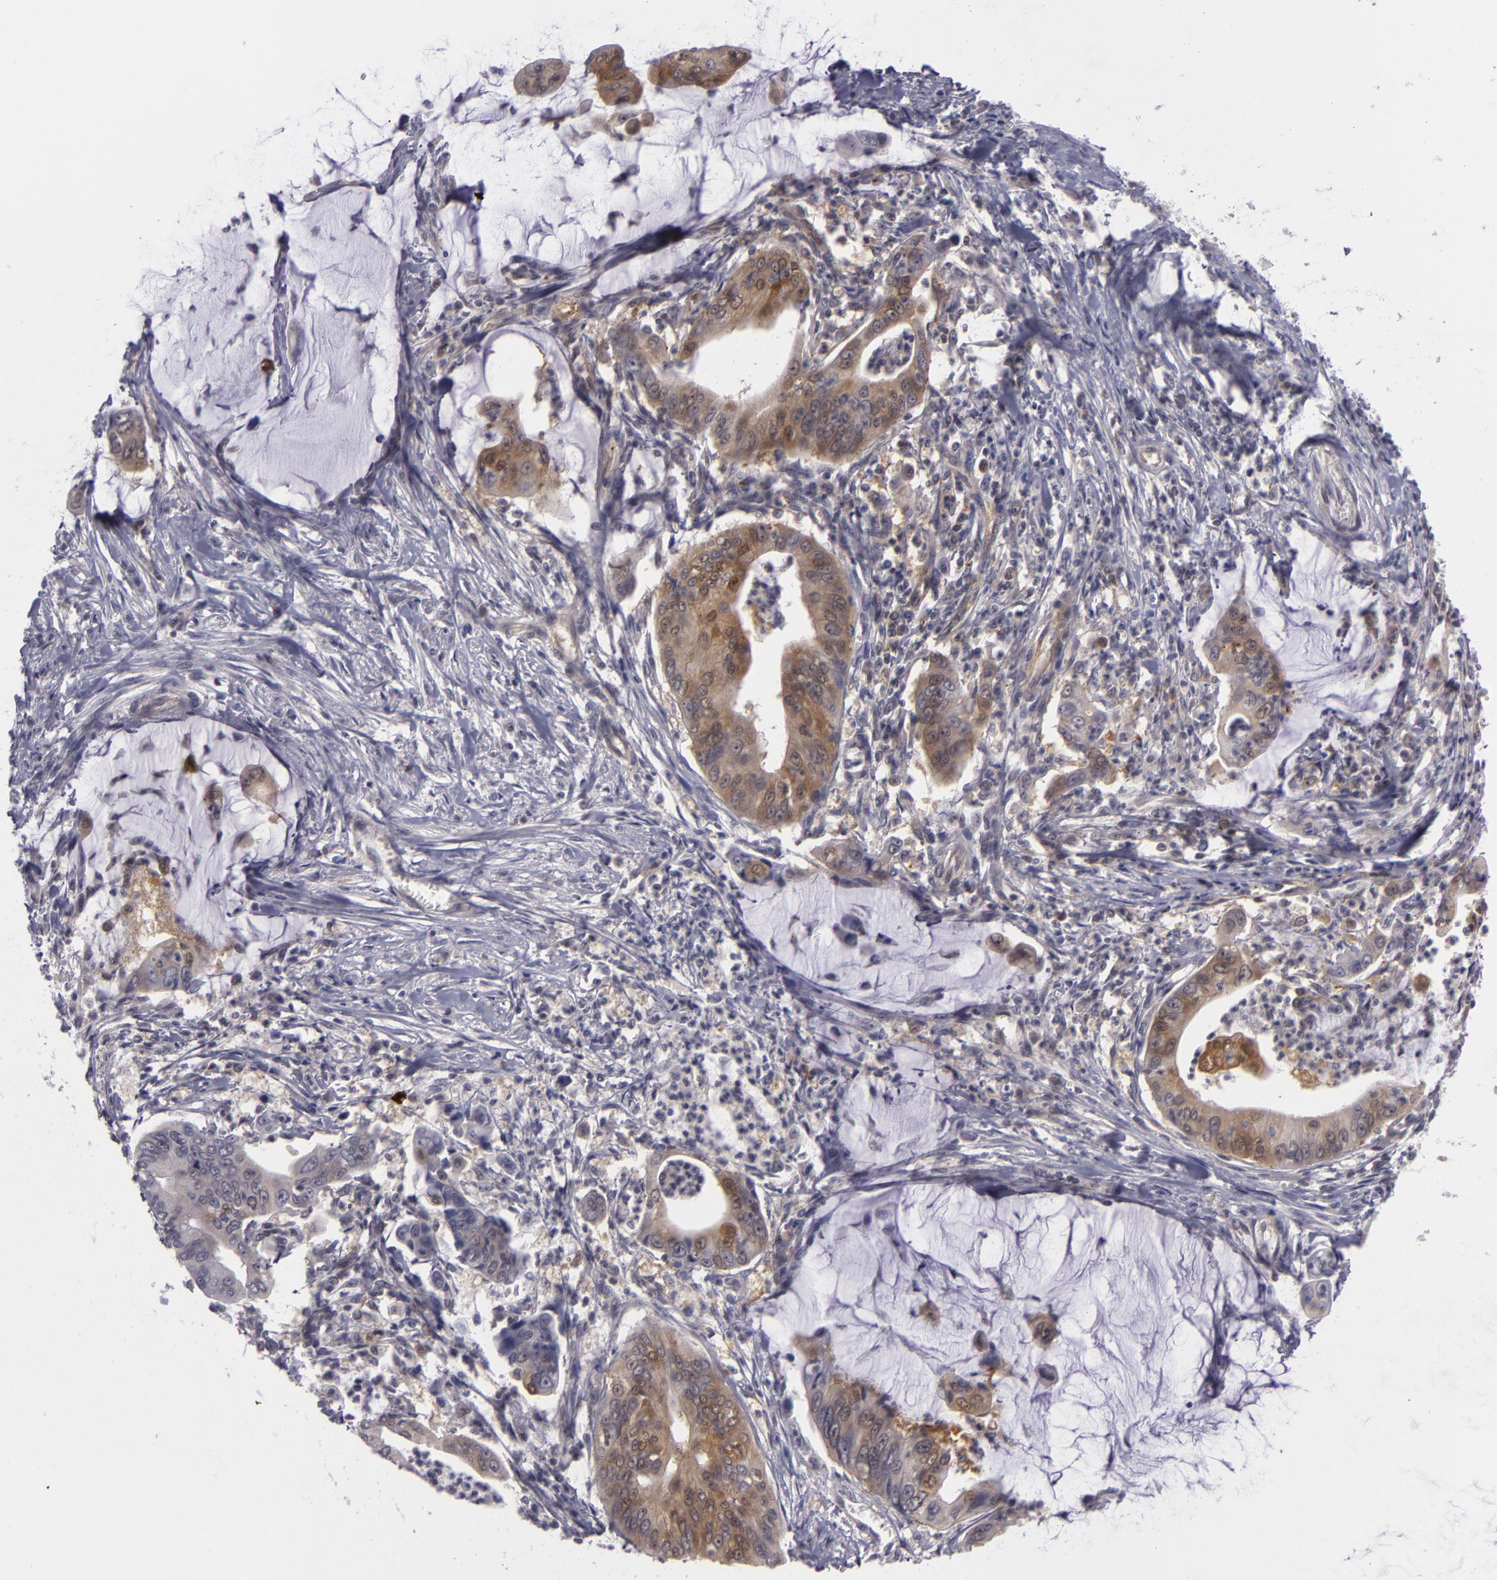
{"staining": {"intensity": "moderate", "quantity": "25%-75%", "location": "cytoplasmic/membranous"}, "tissue": "stomach cancer", "cell_type": "Tumor cells", "image_type": "cancer", "snomed": [{"axis": "morphology", "description": "Adenocarcinoma, NOS"}, {"axis": "topography", "description": "Stomach, upper"}], "caption": "A brown stain highlights moderate cytoplasmic/membranous expression of a protein in human adenocarcinoma (stomach) tumor cells.", "gene": "BCL10", "patient": {"sex": "male", "age": 80}}